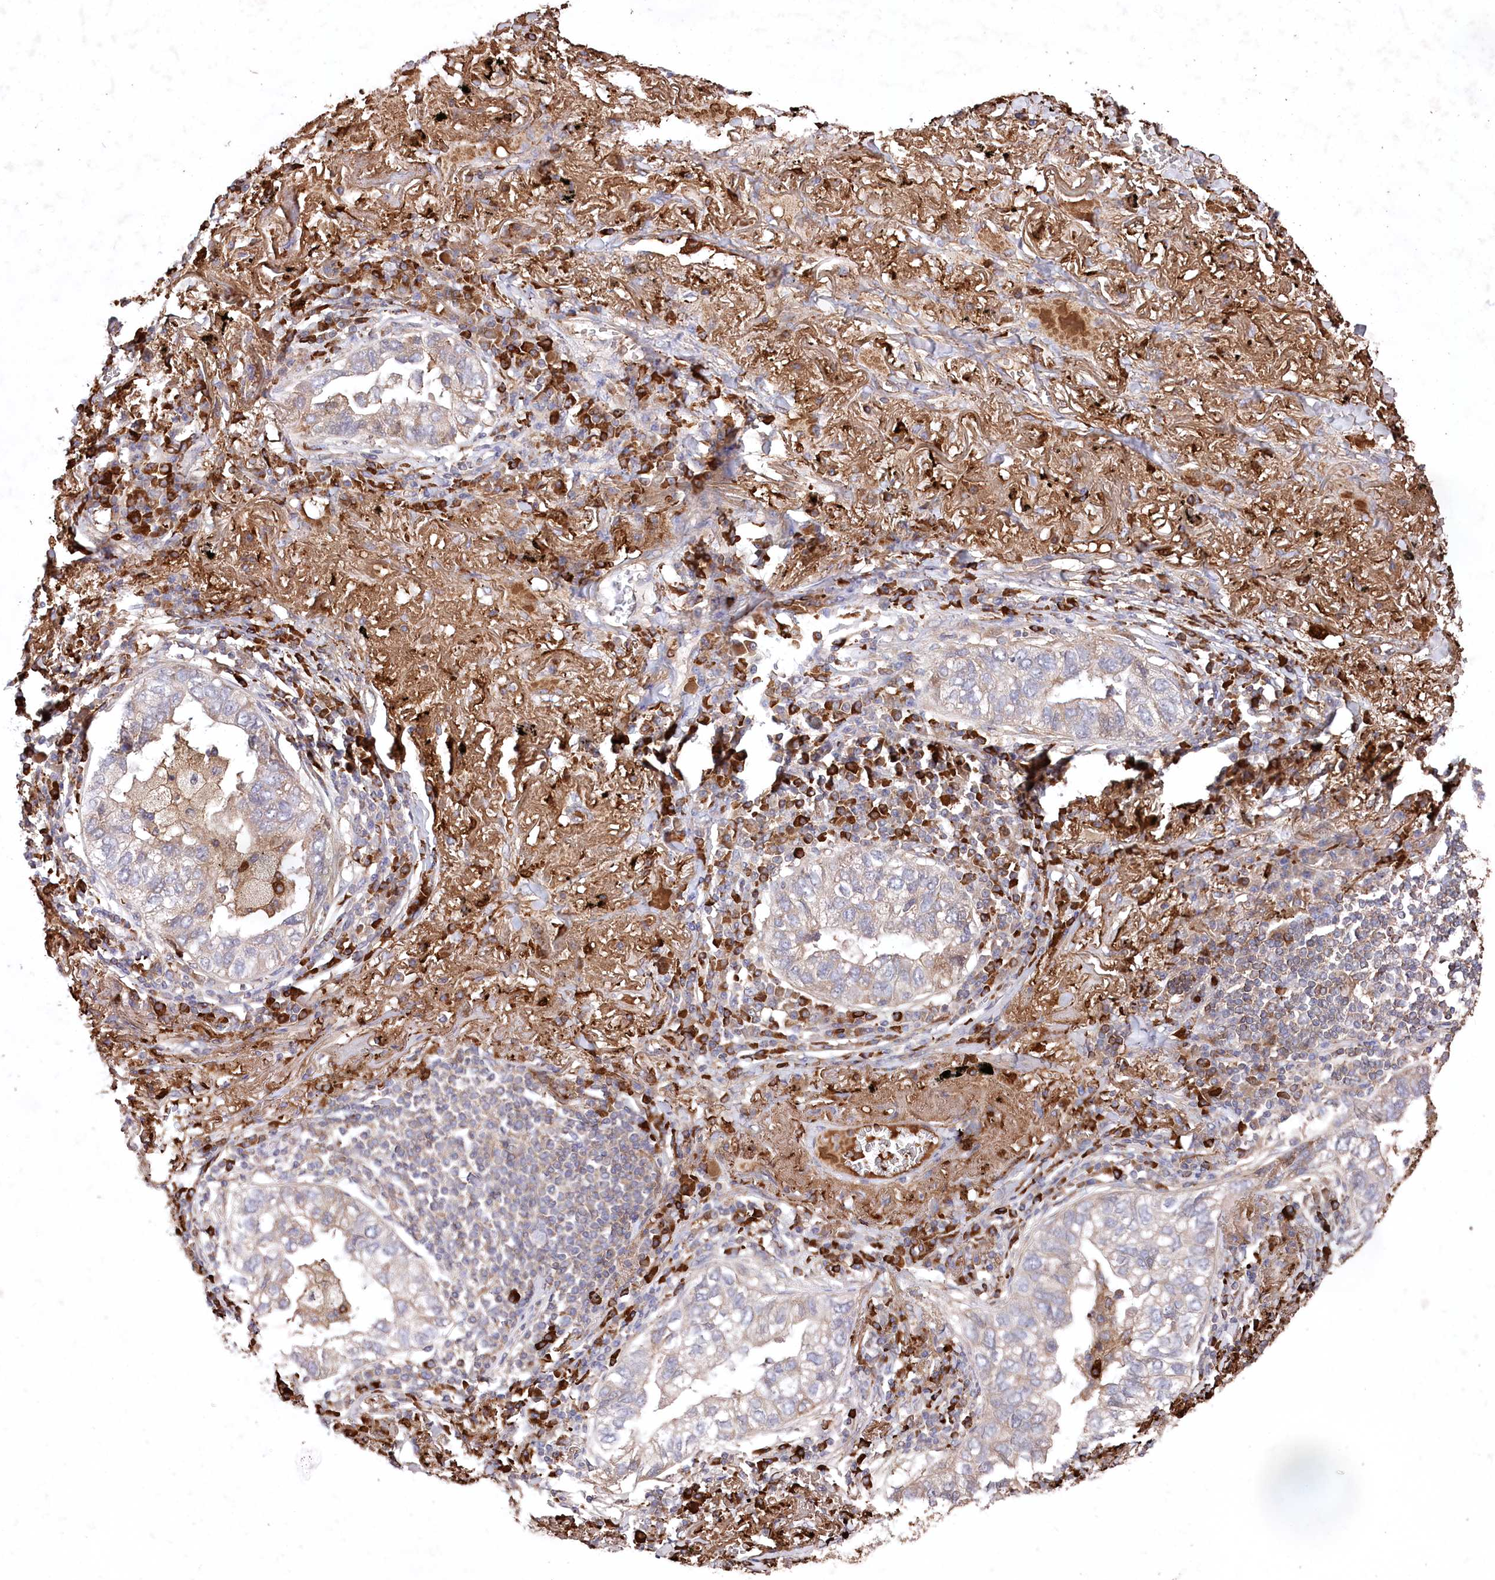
{"staining": {"intensity": "weak", "quantity": "25%-75%", "location": "cytoplasmic/membranous"}, "tissue": "lung cancer", "cell_type": "Tumor cells", "image_type": "cancer", "snomed": [{"axis": "morphology", "description": "Adenocarcinoma, NOS"}, {"axis": "topography", "description": "Lung"}], "caption": "Human lung cancer stained with a protein marker demonstrates weak staining in tumor cells.", "gene": "PPP1R21", "patient": {"sex": "male", "age": 65}}